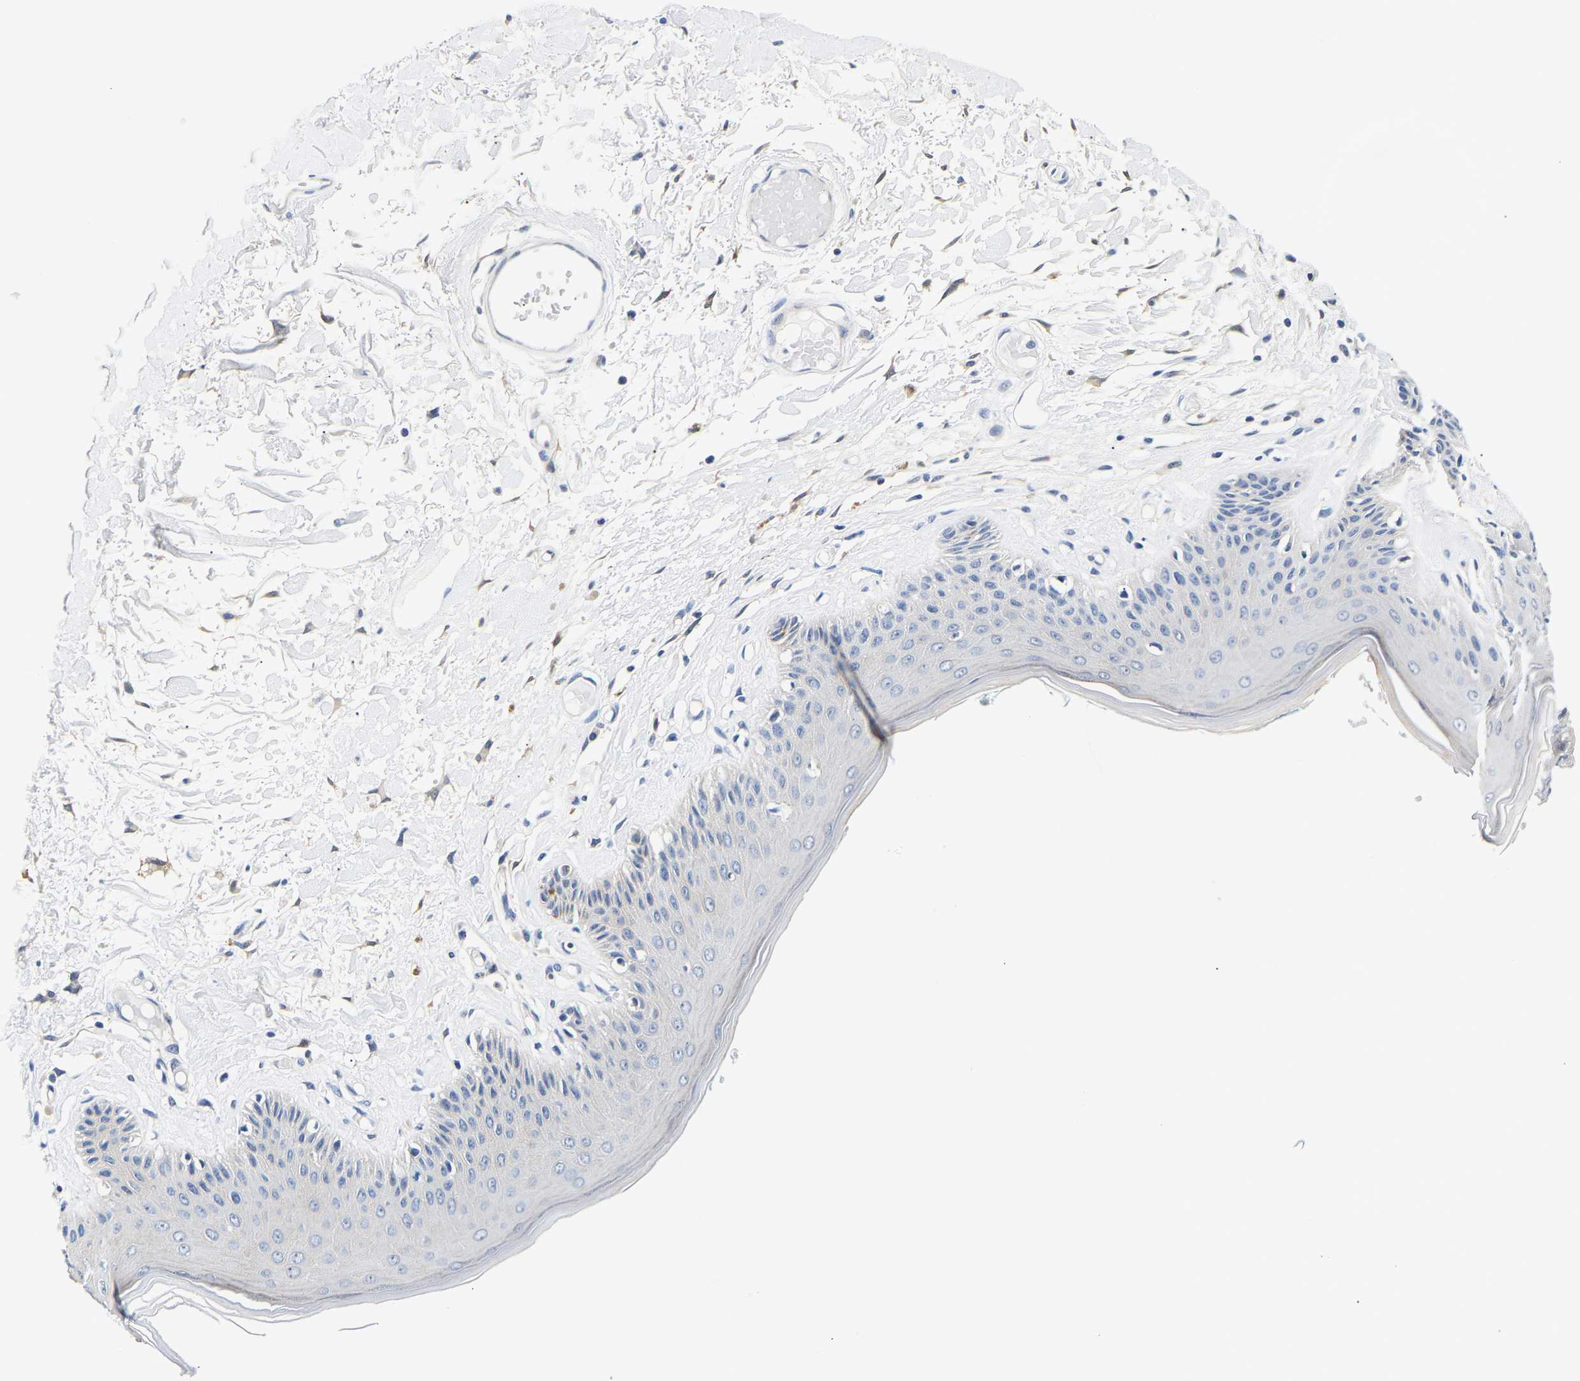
{"staining": {"intensity": "moderate", "quantity": "<25%", "location": "cytoplasmic/membranous"}, "tissue": "skin", "cell_type": "Epidermal cells", "image_type": "normal", "snomed": [{"axis": "morphology", "description": "Normal tissue, NOS"}, {"axis": "topography", "description": "Vulva"}], "caption": "An image of skin stained for a protein displays moderate cytoplasmic/membranous brown staining in epidermal cells. (Stains: DAB (3,3'-diaminobenzidine) in brown, nuclei in blue, Microscopy: brightfield microscopy at high magnification).", "gene": "UCHL3", "patient": {"sex": "female", "age": 73}}